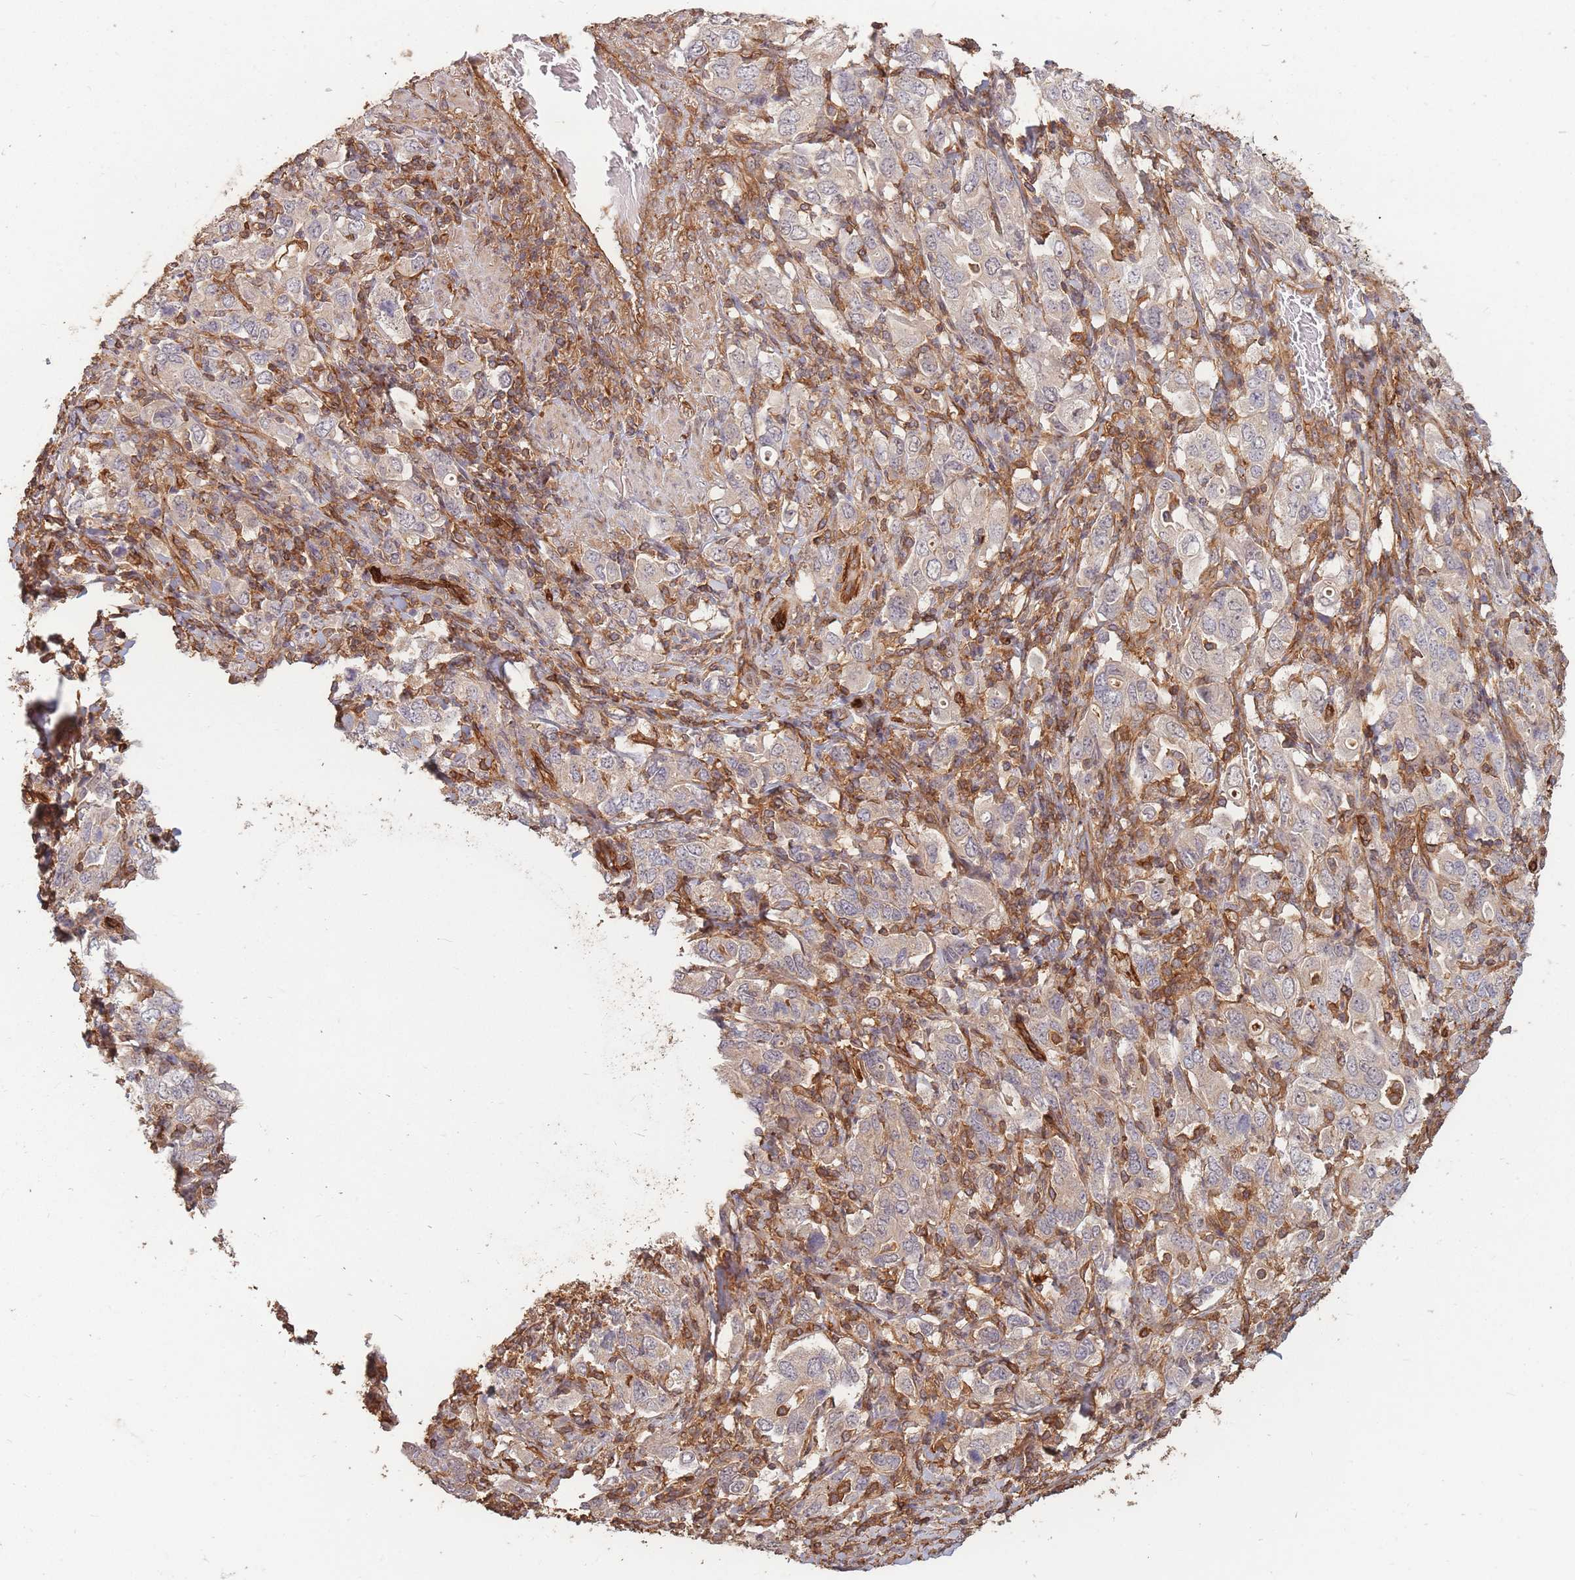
{"staining": {"intensity": "weak", "quantity": "<25%", "location": "cytoplasmic/membranous"}, "tissue": "stomach cancer", "cell_type": "Tumor cells", "image_type": "cancer", "snomed": [{"axis": "morphology", "description": "Adenocarcinoma, NOS"}, {"axis": "topography", "description": "Stomach, upper"}, {"axis": "topography", "description": "Stomach"}], "caption": "This is a photomicrograph of immunohistochemistry (IHC) staining of adenocarcinoma (stomach), which shows no staining in tumor cells.", "gene": "PLS3", "patient": {"sex": "male", "age": 62}}